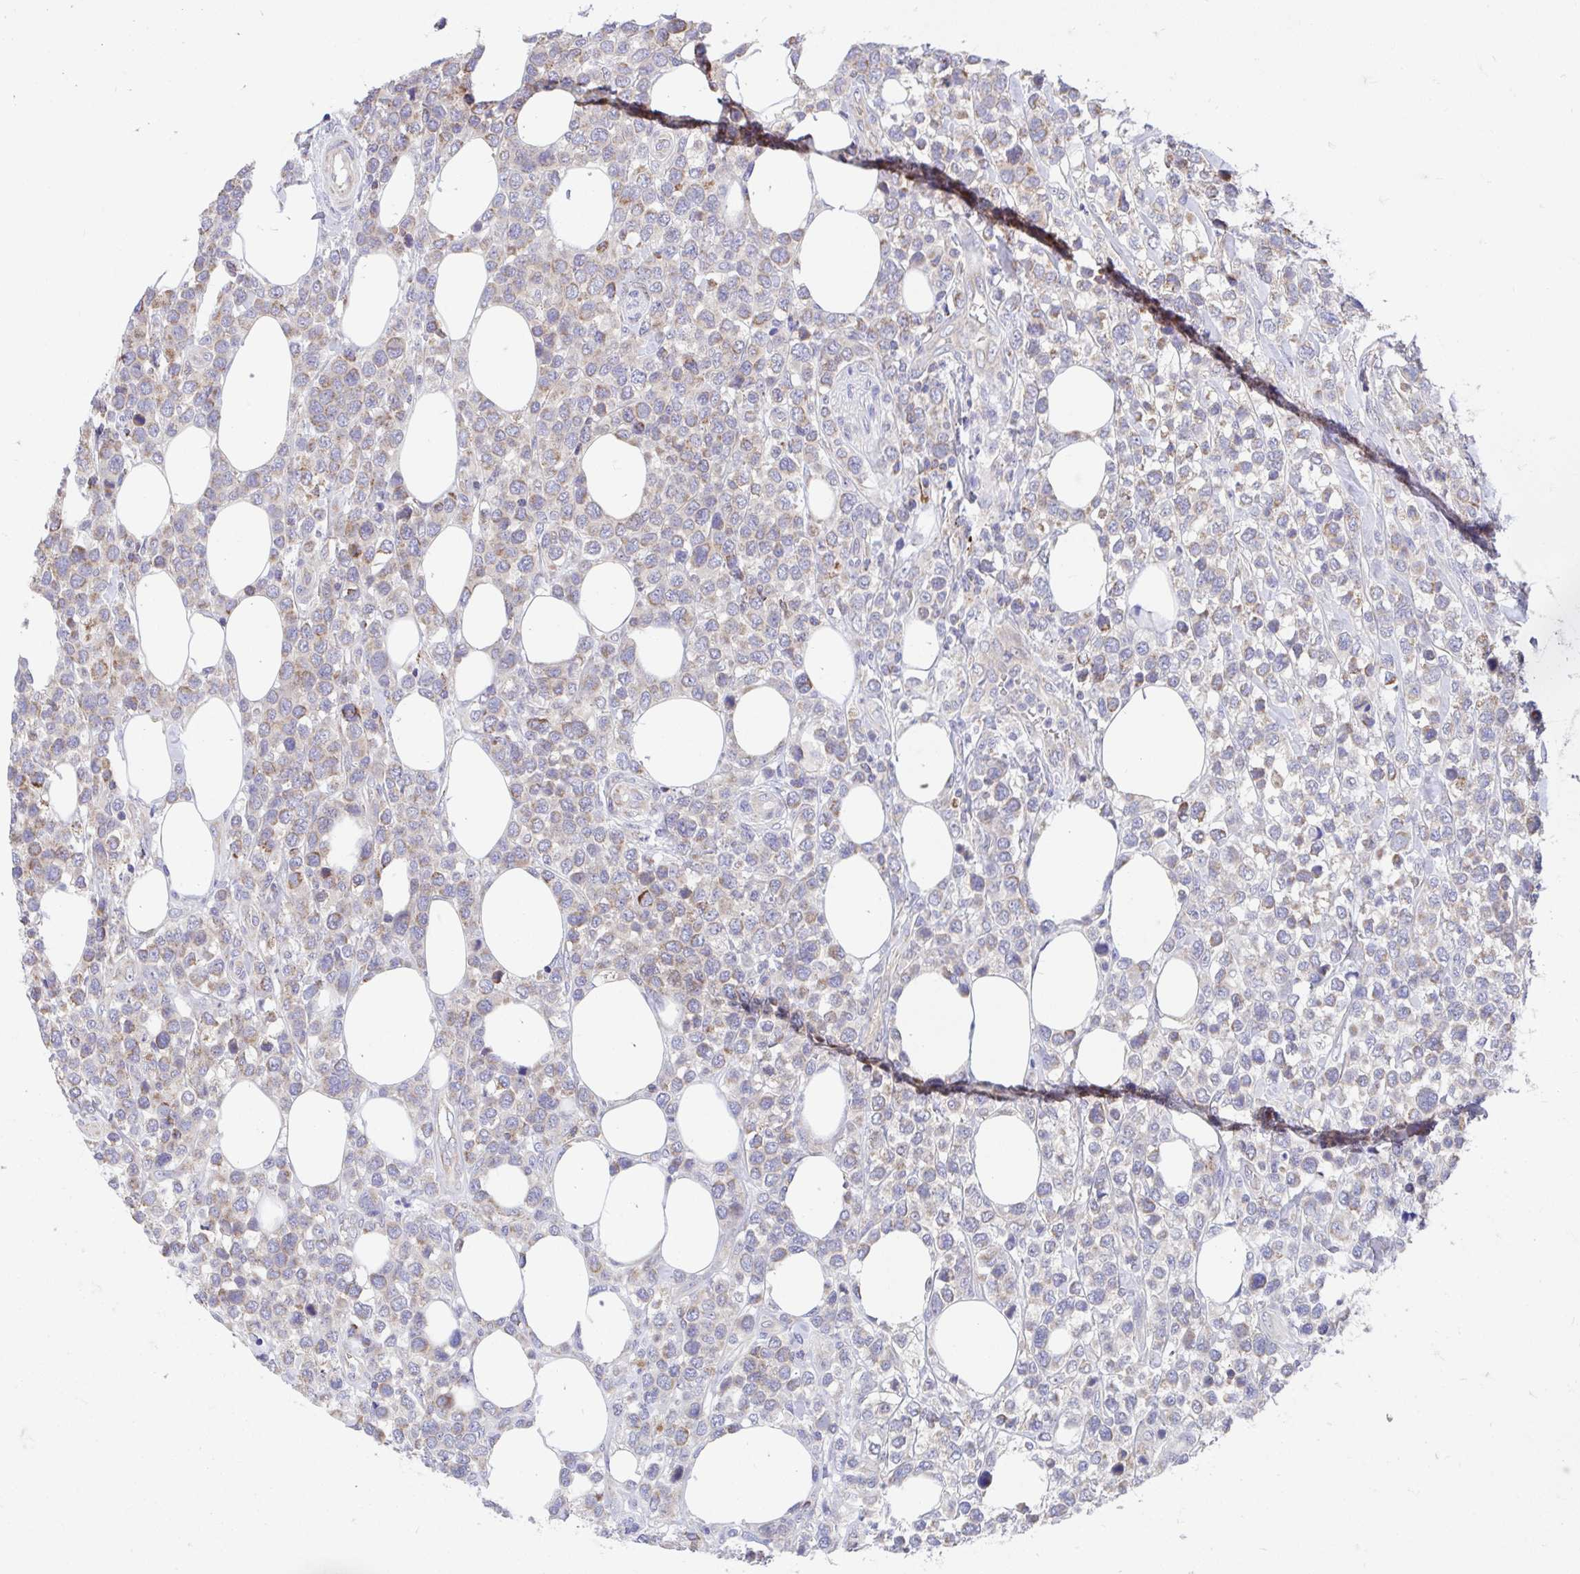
{"staining": {"intensity": "moderate", "quantity": "25%-75%", "location": "cytoplasmic/membranous"}, "tissue": "lymphoma", "cell_type": "Tumor cells", "image_type": "cancer", "snomed": [{"axis": "morphology", "description": "Malignant lymphoma, non-Hodgkin's type, High grade"}, {"axis": "topography", "description": "Soft tissue"}], "caption": "Immunohistochemistry (IHC) of human lymphoma reveals medium levels of moderate cytoplasmic/membranous staining in approximately 25%-75% of tumor cells.", "gene": "FHIP1B", "patient": {"sex": "female", "age": 56}}